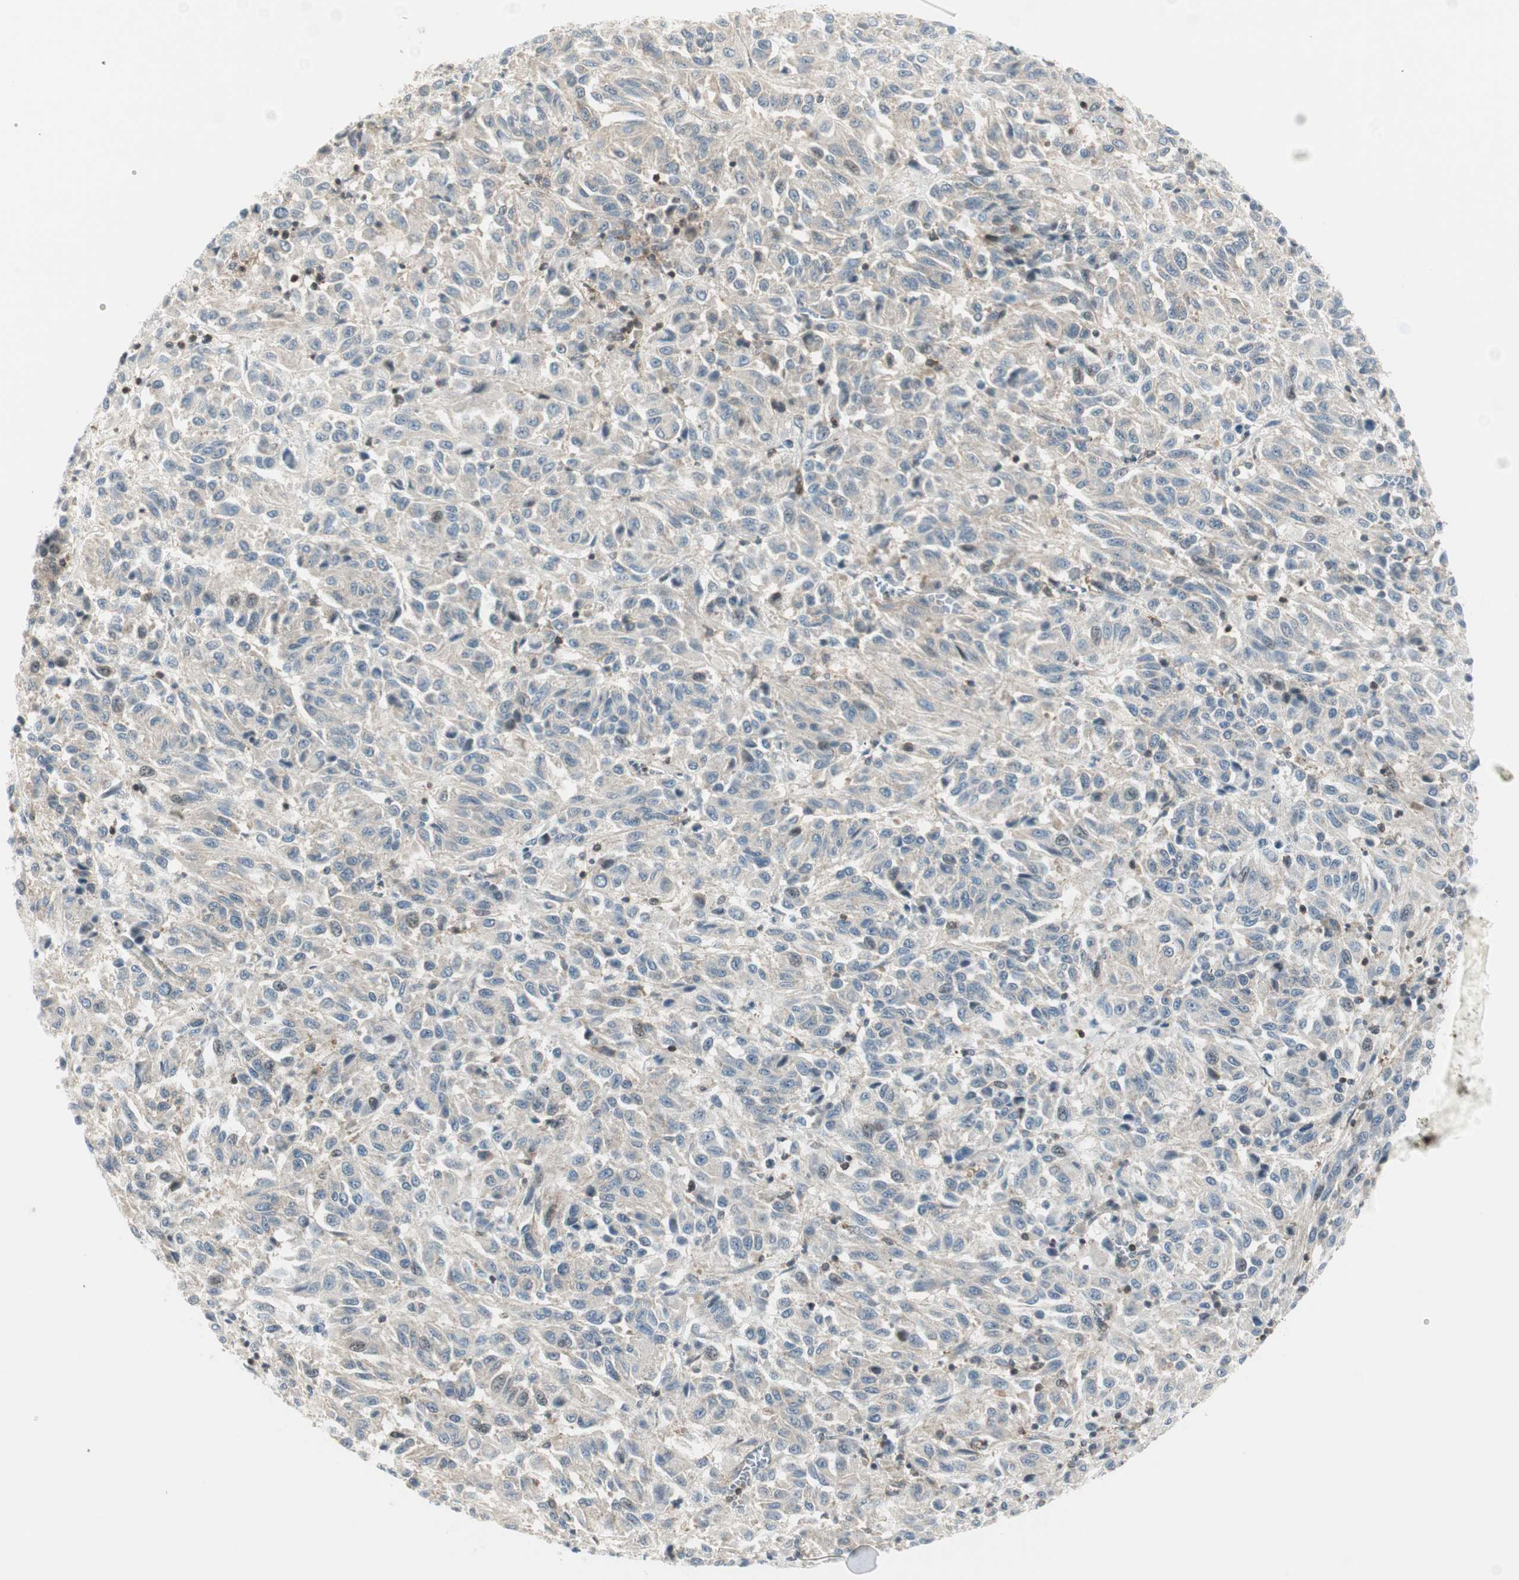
{"staining": {"intensity": "weak", "quantity": ">75%", "location": "cytoplasmic/membranous"}, "tissue": "melanoma", "cell_type": "Tumor cells", "image_type": "cancer", "snomed": [{"axis": "morphology", "description": "Malignant melanoma, Metastatic site"}, {"axis": "topography", "description": "Lung"}], "caption": "This histopathology image demonstrates malignant melanoma (metastatic site) stained with immunohistochemistry (IHC) to label a protein in brown. The cytoplasmic/membranous of tumor cells show weak positivity for the protein. Nuclei are counter-stained blue.", "gene": "PPP1CA", "patient": {"sex": "male", "age": 64}}